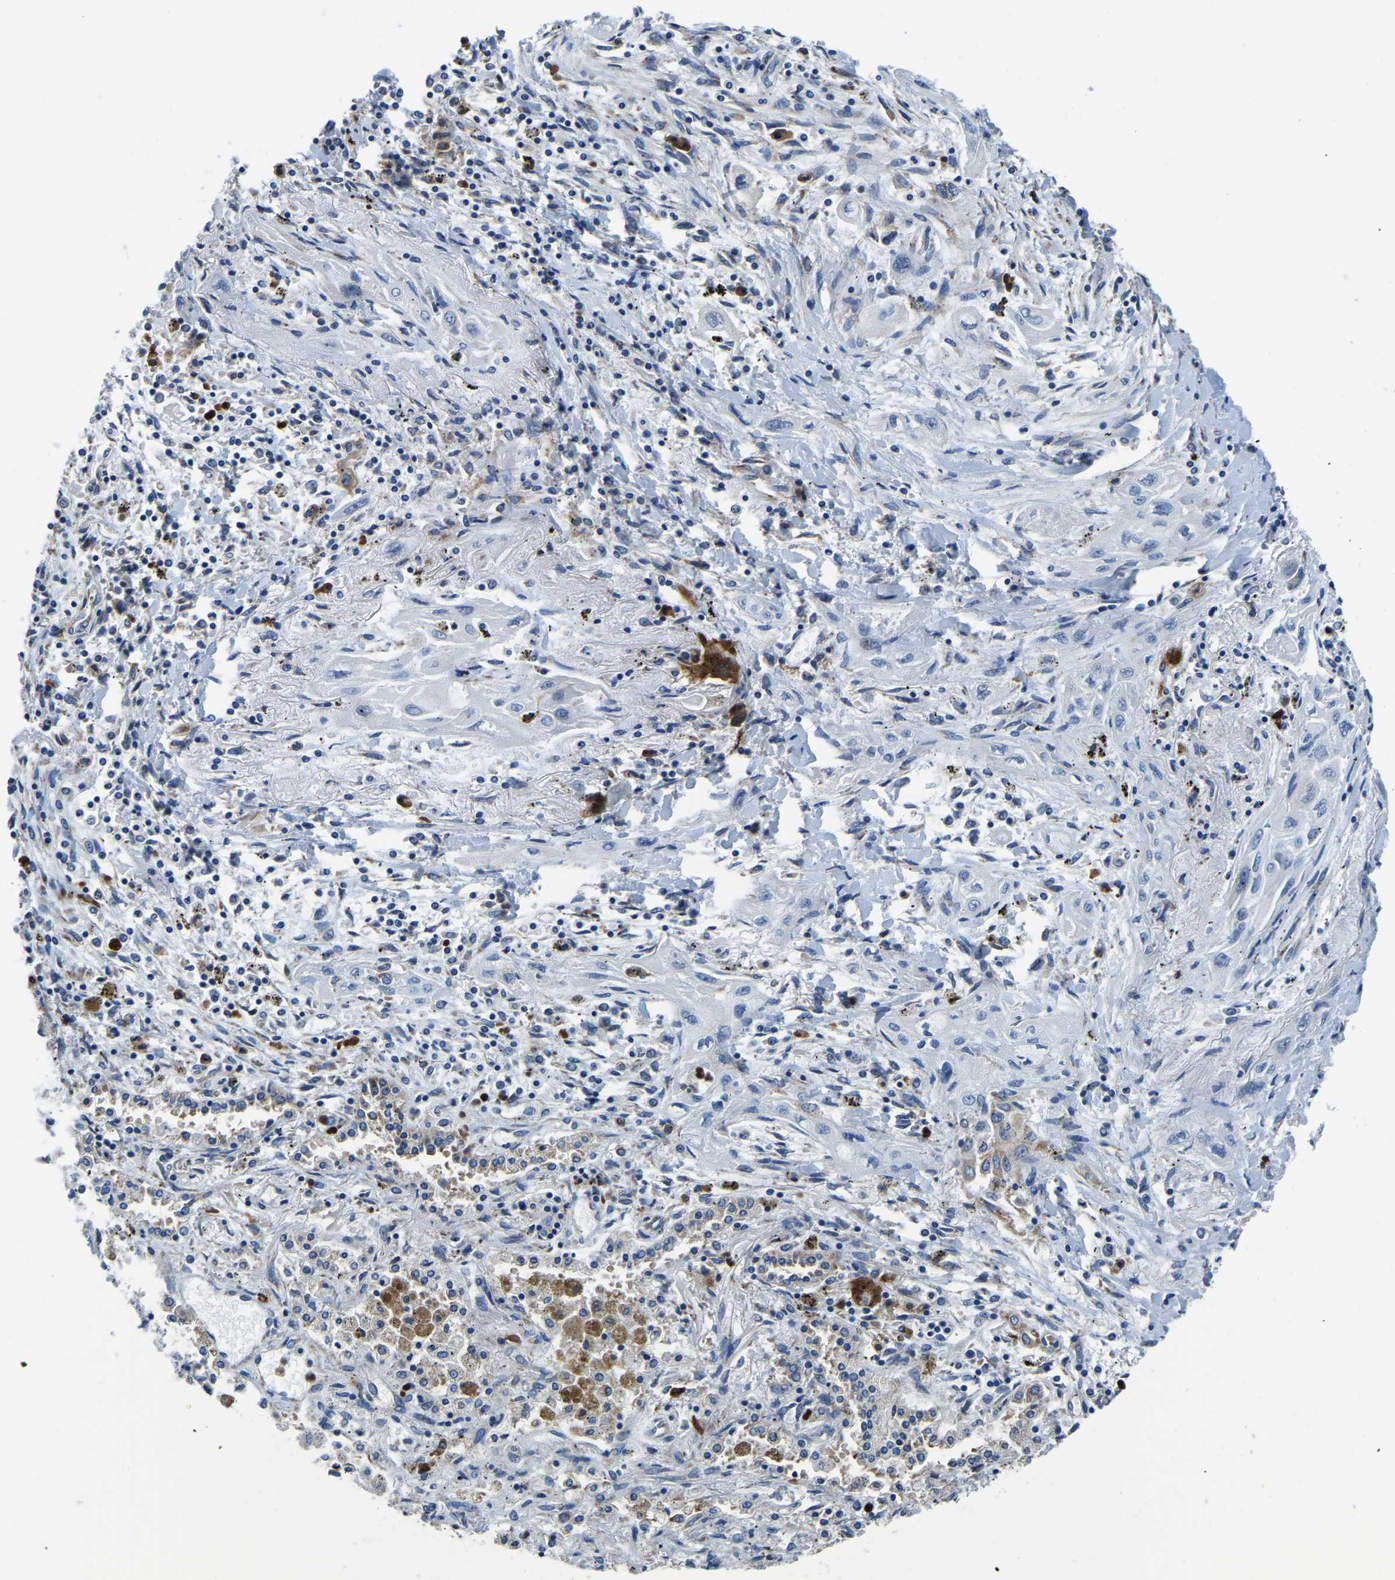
{"staining": {"intensity": "negative", "quantity": "none", "location": "none"}, "tissue": "lung cancer", "cell_type": "Tumor cells", "image_type": "cancer", "snomed": [{"axis": "morphology", "description": "Squamous cell carcinoma, NOS"}, {"axis": "topography", "description": "Lung"}], "caption": "The immunohistochemistry (IHC) histopathology image has no significant positivity in tumor cells of lung cancer (squamous cell carcinoma) tissue. The staining is performed using DAB brown chromogen with nuclei counter-stained in using hematoxylin.", "gene": "LIAS", "patient": {"sex": "female", "age": 47}}